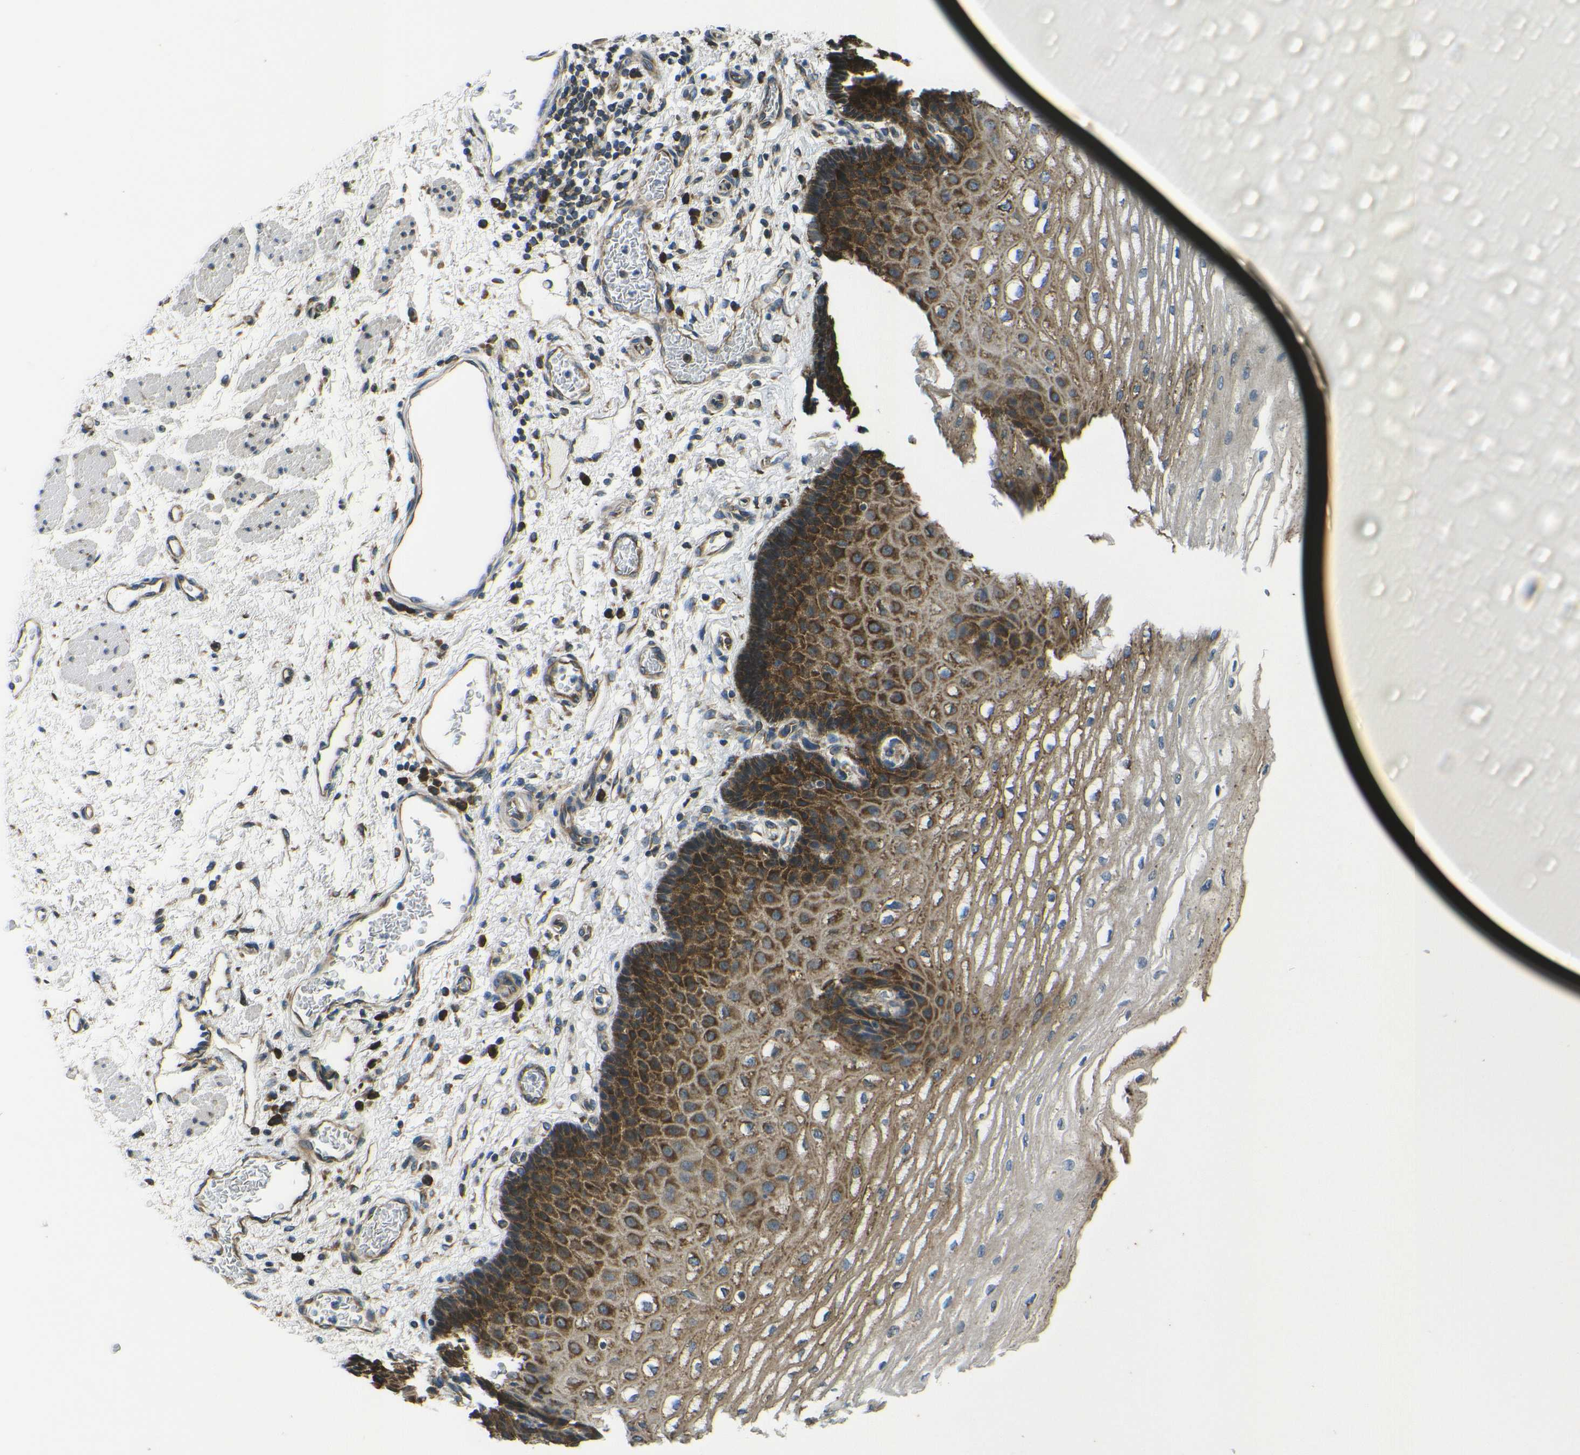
{"staining": {"intensity": "strong", "quantity": ">75%", "location": "cytoplasmic/membranous"}, "tissue": "esophagus", "cell_type": "Squamous epithelial cells", "image_type": "normal", "snomed": [{"axis": "morphology", "description": "Normal tissue, NOS"}, {"axis": "topography", "description": "Esophagus"}], "caption": "Protein analysis of normal esophagus shows strong cytoplasmic/membranous positivity in approximately >75% of squamous epithelial cells. (DAB IHC with brightfield microscopy, high magnification).", "gene": "RPSA", "patient": {"sex": "male", "age": 54}}